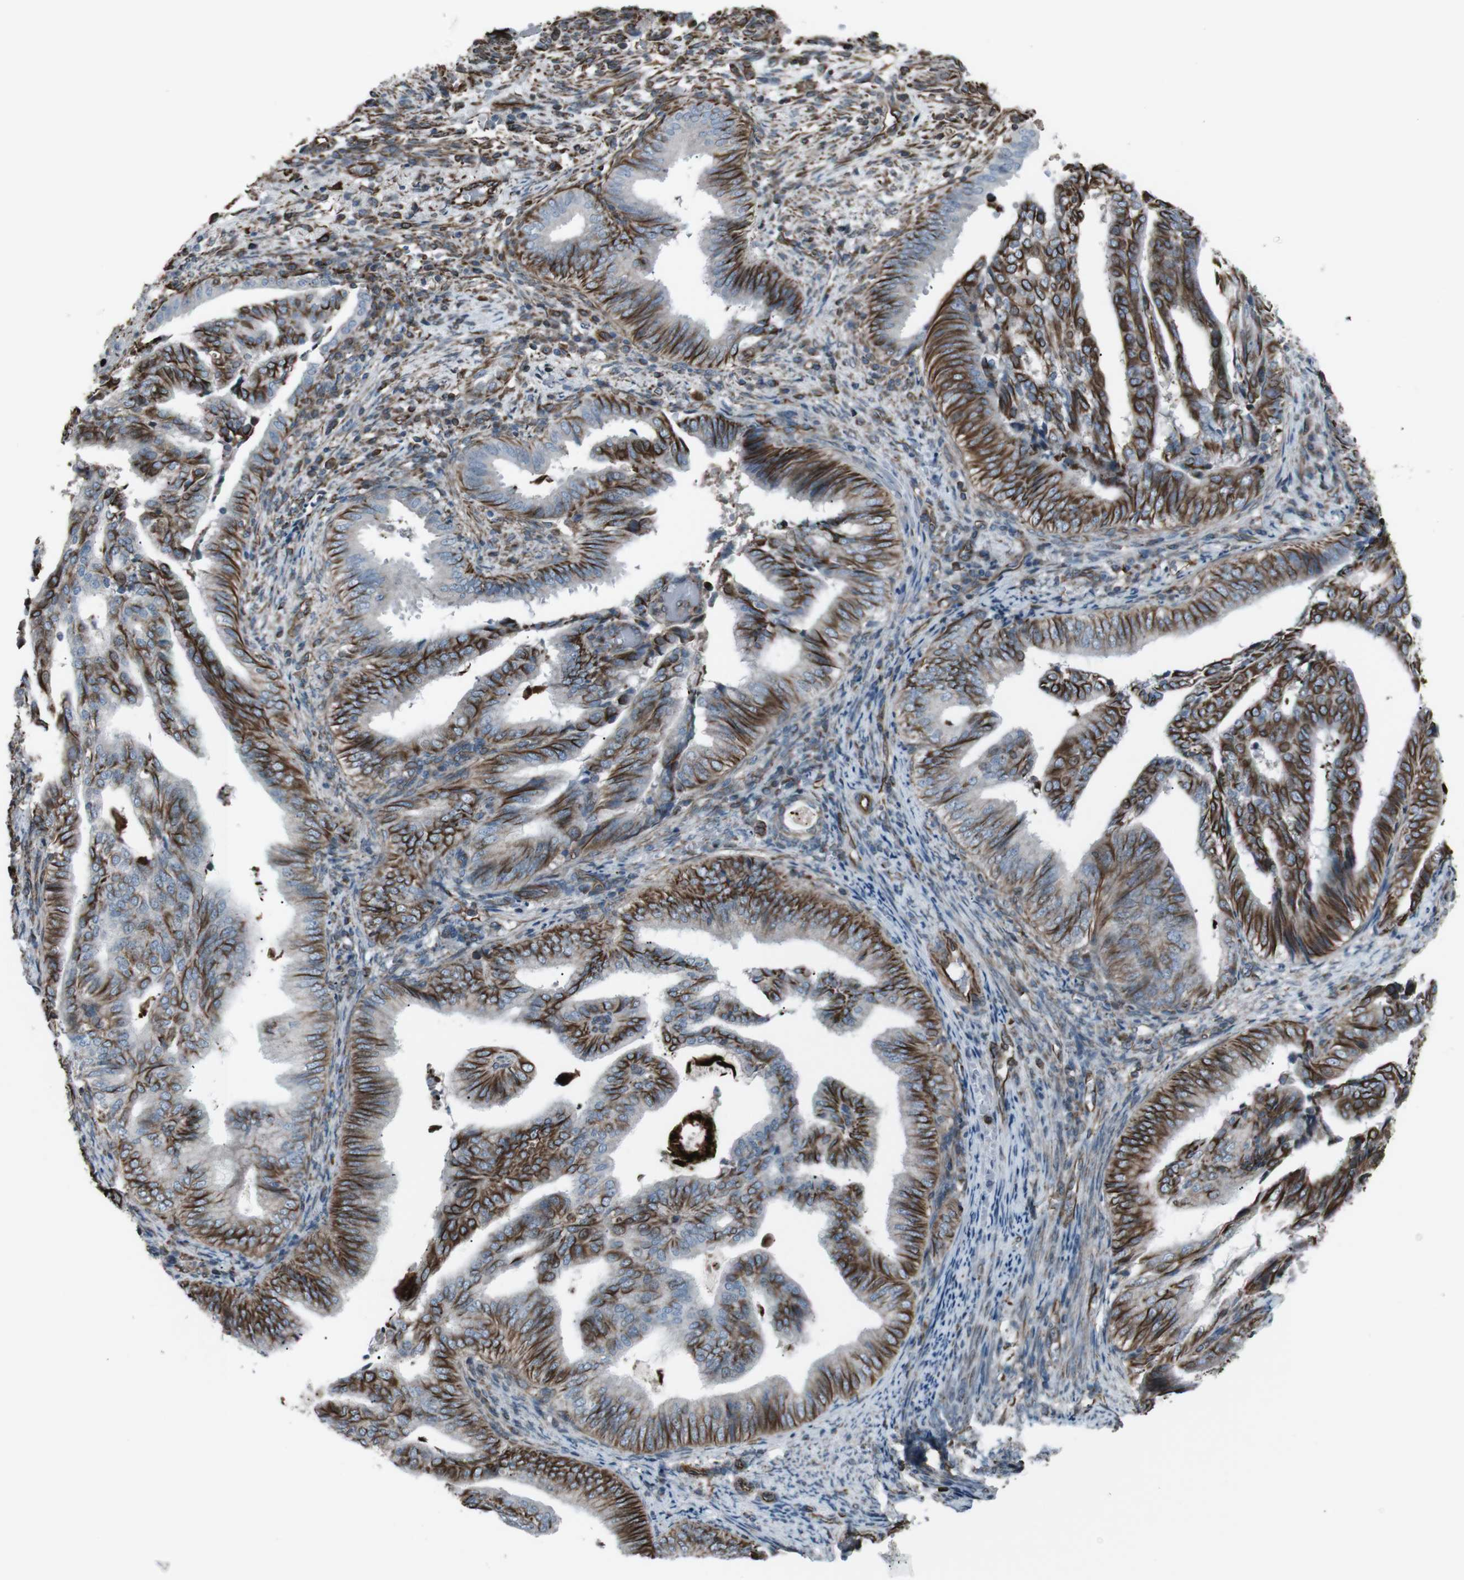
{"staining": {"intensity": "strong", "quantity": ">75%", "location": "cytoplasmic/membranous"}, "tissue": "endometrial cancer", "cell_type": "Tumor cells", "image_type": "cancer", "snomed": [{"axis": "morphology", "description": "Adenocarcinoma, NOS"}, {"axis": "topography", "description": "Endometrium"}], "caption": "Immunohistochemistry photomicrograph of neoplastic tissue: human endometrial cancer (adenocarcinoma) stained using immunohistochemistry (IHC) displays high levels of strong protein expression localized specifically in the cytoplasmic/membranous of tumor cells, appearing as a cytoplasmic/membranous brown color.", "gene": "TMEM141", "patient": {"sex": "female", "age": 58}}